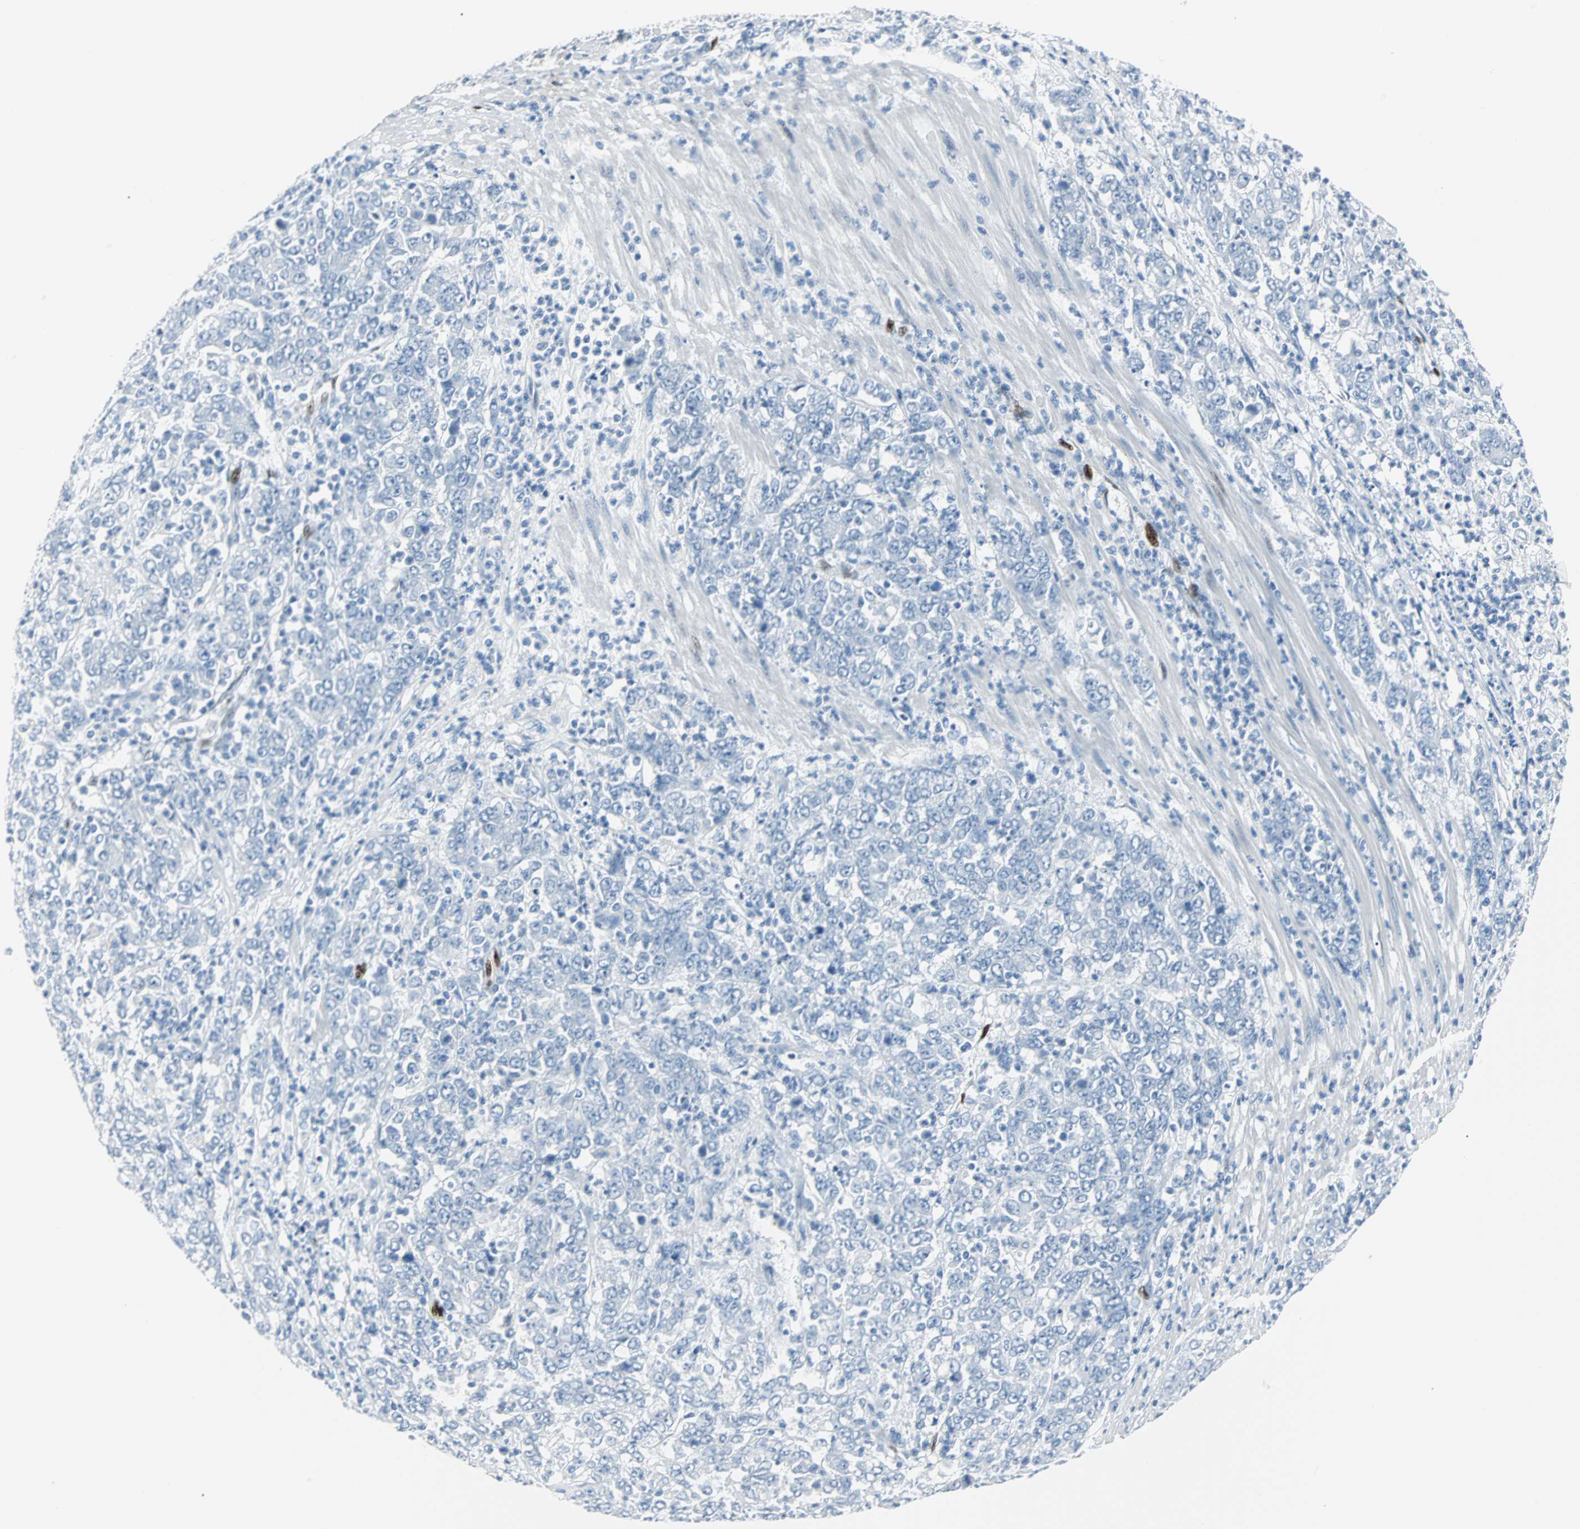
{"staining": {"intensity": "negative", "quantity": "none", "location": "none"}, "tissue": "stomach cancer", "cell_type": "Tumor cells", "image_type": "cancer", "snomed": [{"axis": "morphology", "description": "Adenocarcinoma, NOS"}, {"axis": "topography", "description": "Stomach, lower"}], "caption": "Stomach cancer was stained to show a protein in brown. There is no significant staining in tumor cells.", "gene": "IL33", "patient": {"sex": "female", "age": 71}}